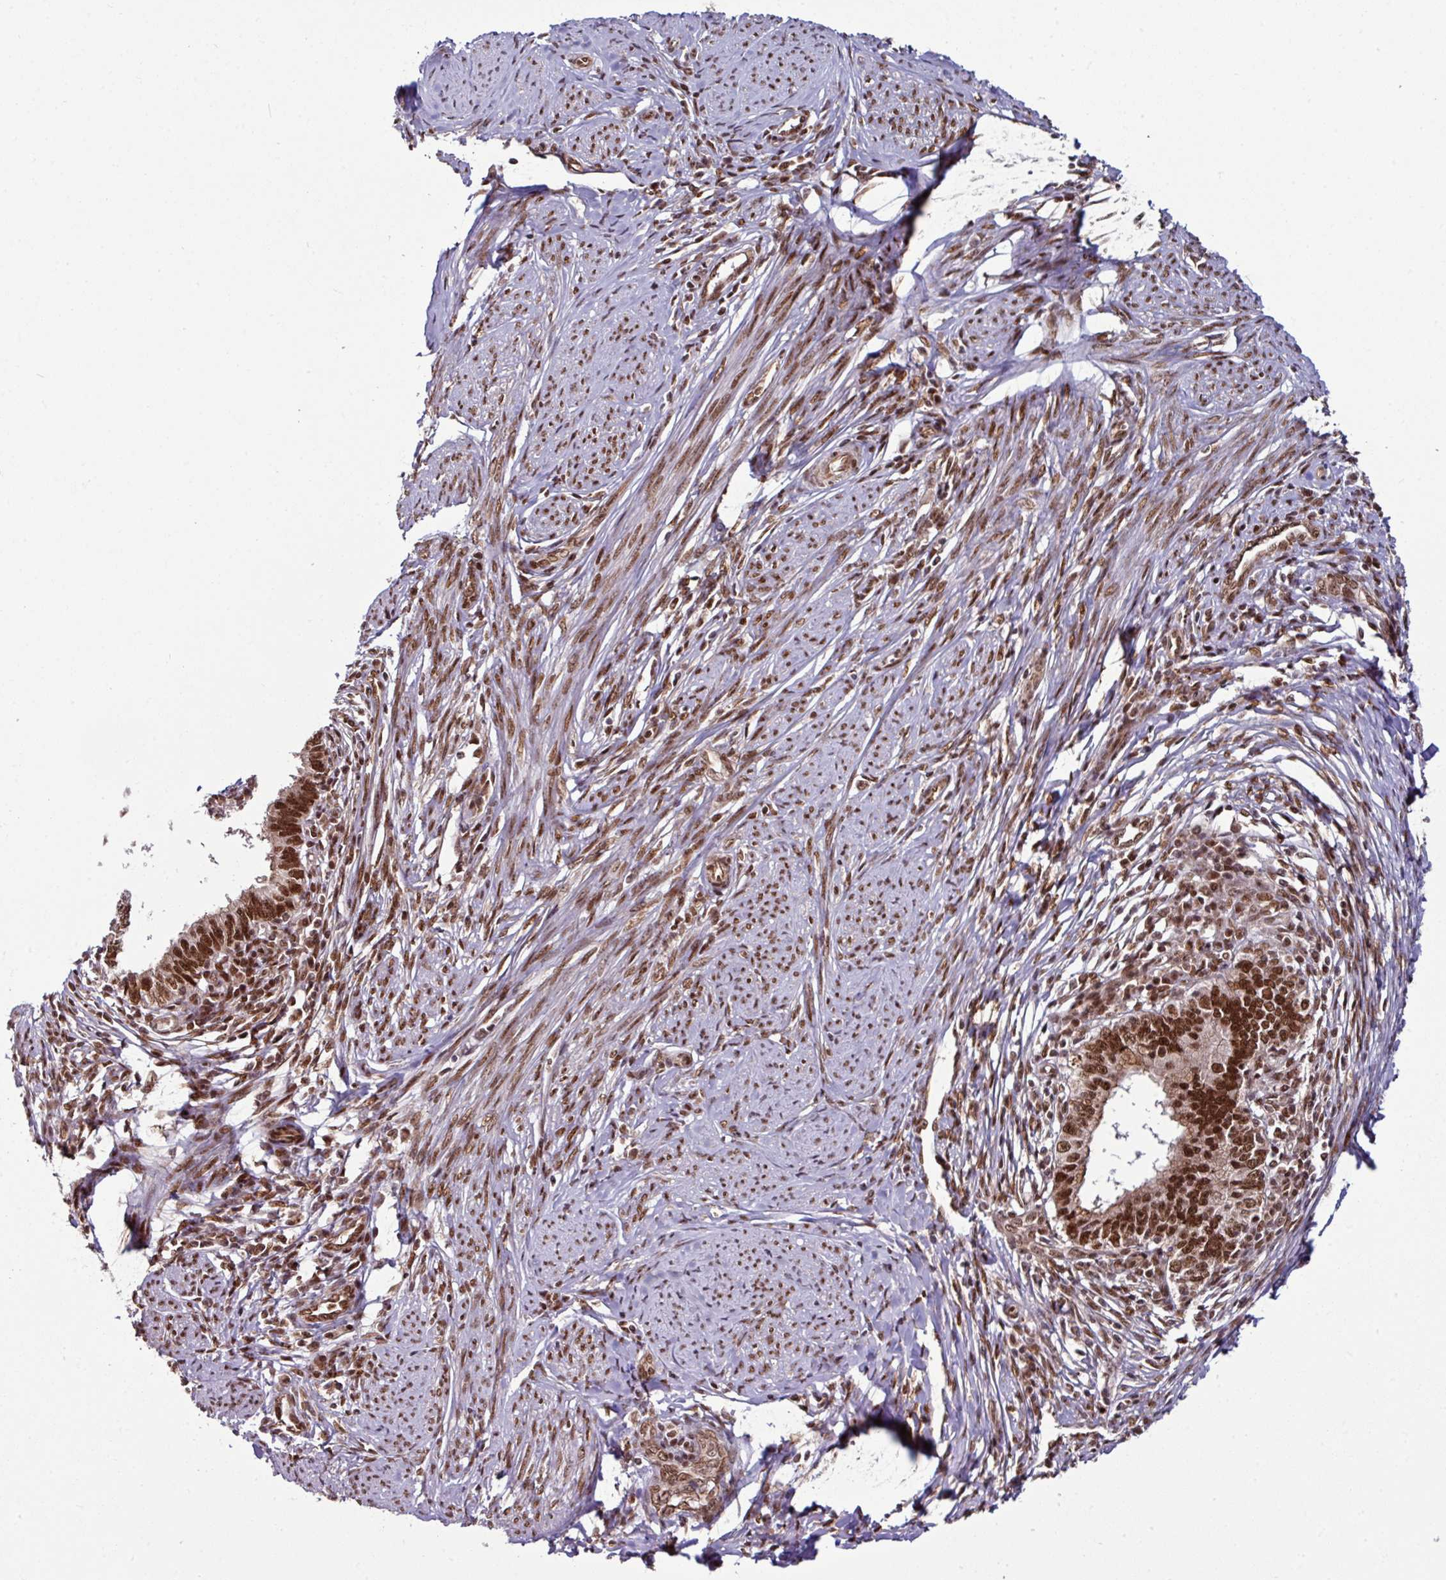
{"staining": {"intensity": "strong", "quantity": ">75%", "location": "nuclear"}, "tissue": "cervical cancer", "cell_type": "Tumor cells", "image_type": "cancer", "snomed": [{"axis": "morphology", "description": "Adenocarcinoma, NOS"}, {"axis": "topography", "description": "Cervix"}], "caption": "Immunohistochemical staining of human cervical cancer shows high levels of strong nuclear protein positivity in approximately >75% of tumor cells.", "gene": "MORF4L2", "patient": {"sex": "female", "age": 36}}